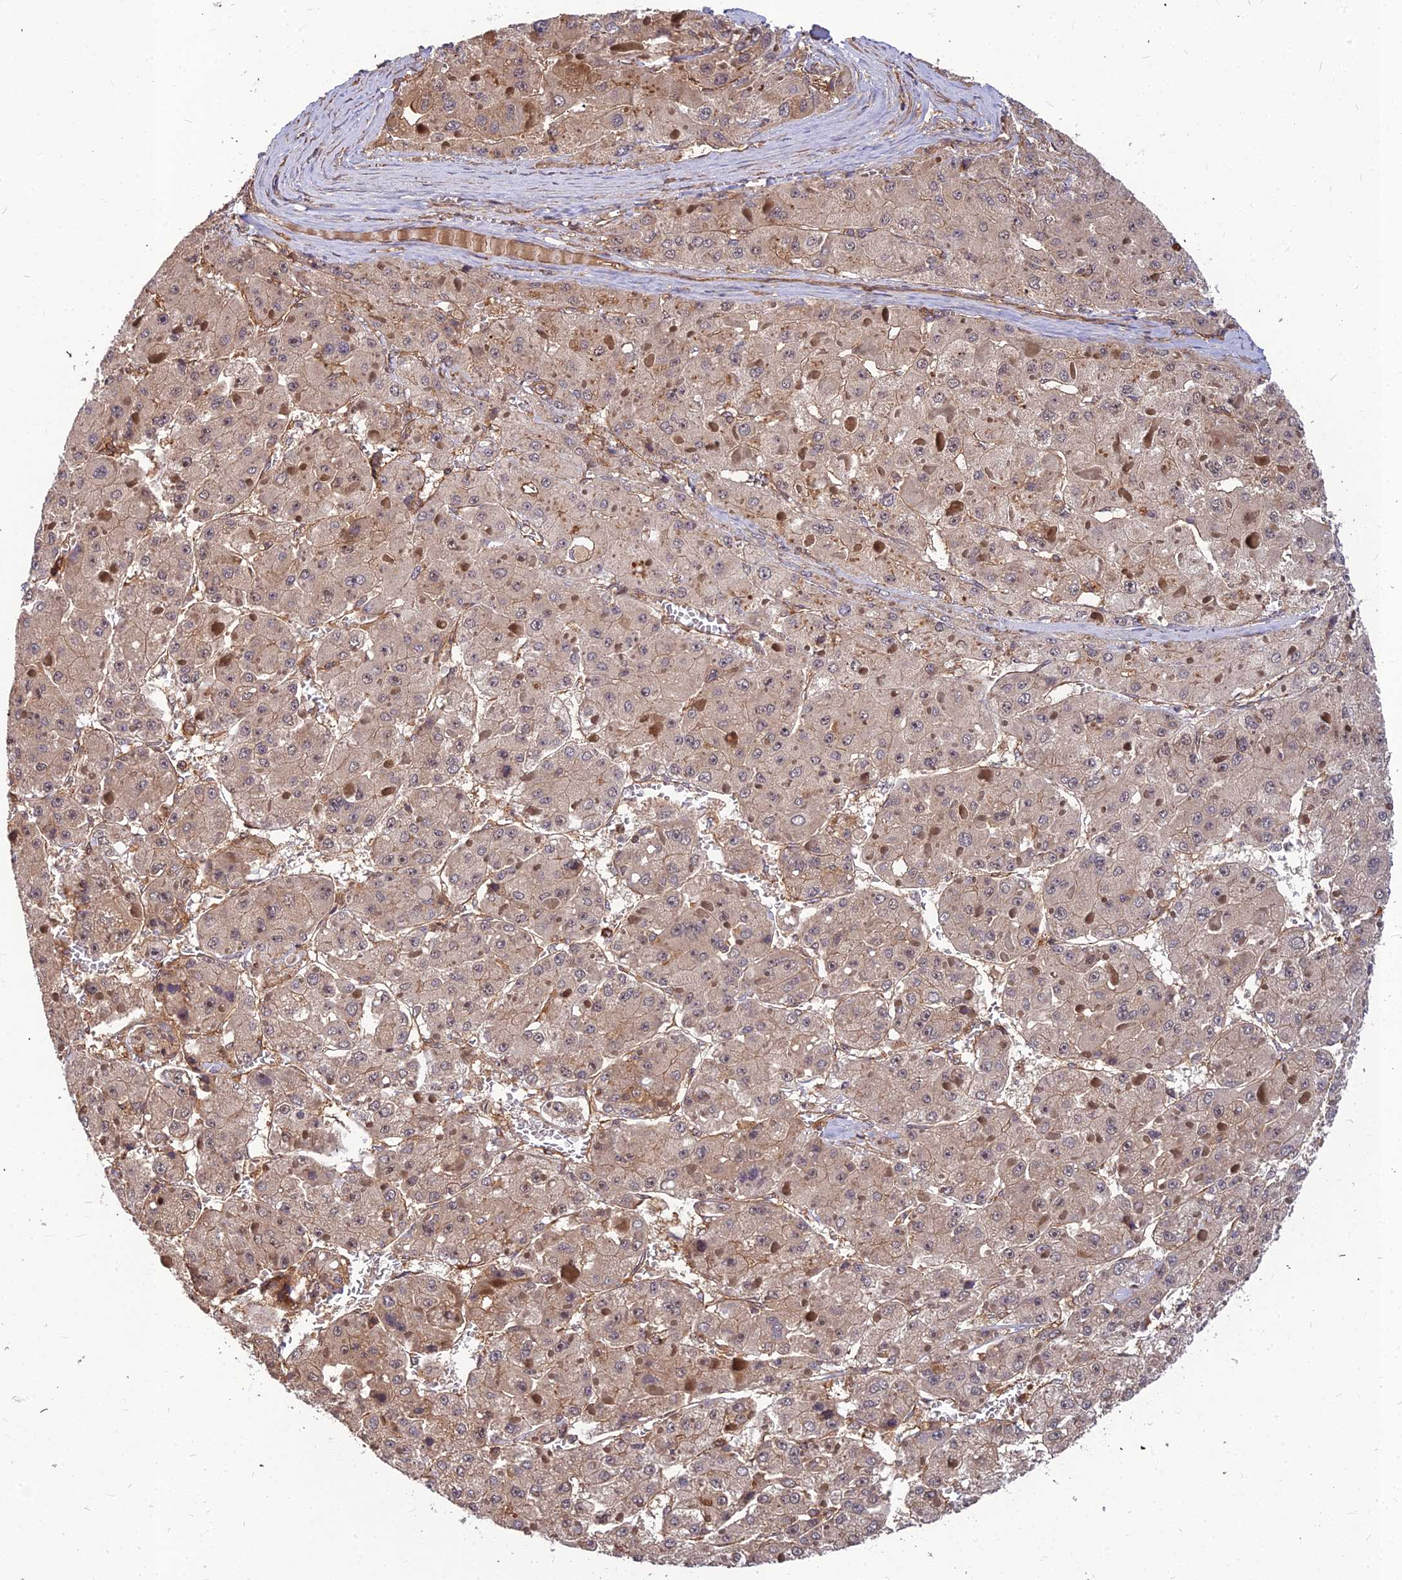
{"staining": {"intensity": "weak", "quantity": ">75%", "location": "cytoplasmic/membranous"}, "tissue": "liver cancer", "cell_type": "Tumor cells", "image_type": "cancer", "snomed": [{"axis": "morphology", "description": "Carcinoma, Hepatocellular, NOS"}, {"axis": "topography", "description": "Liver"}], "caption": "Protein staining reveals weak cytoplasmic/membranous positivity in about >75% of tumor cells in hepatocellular carcinoma (liver).", "gene": "ZNF467", "patient": {"sex": "female", "age": 73}}